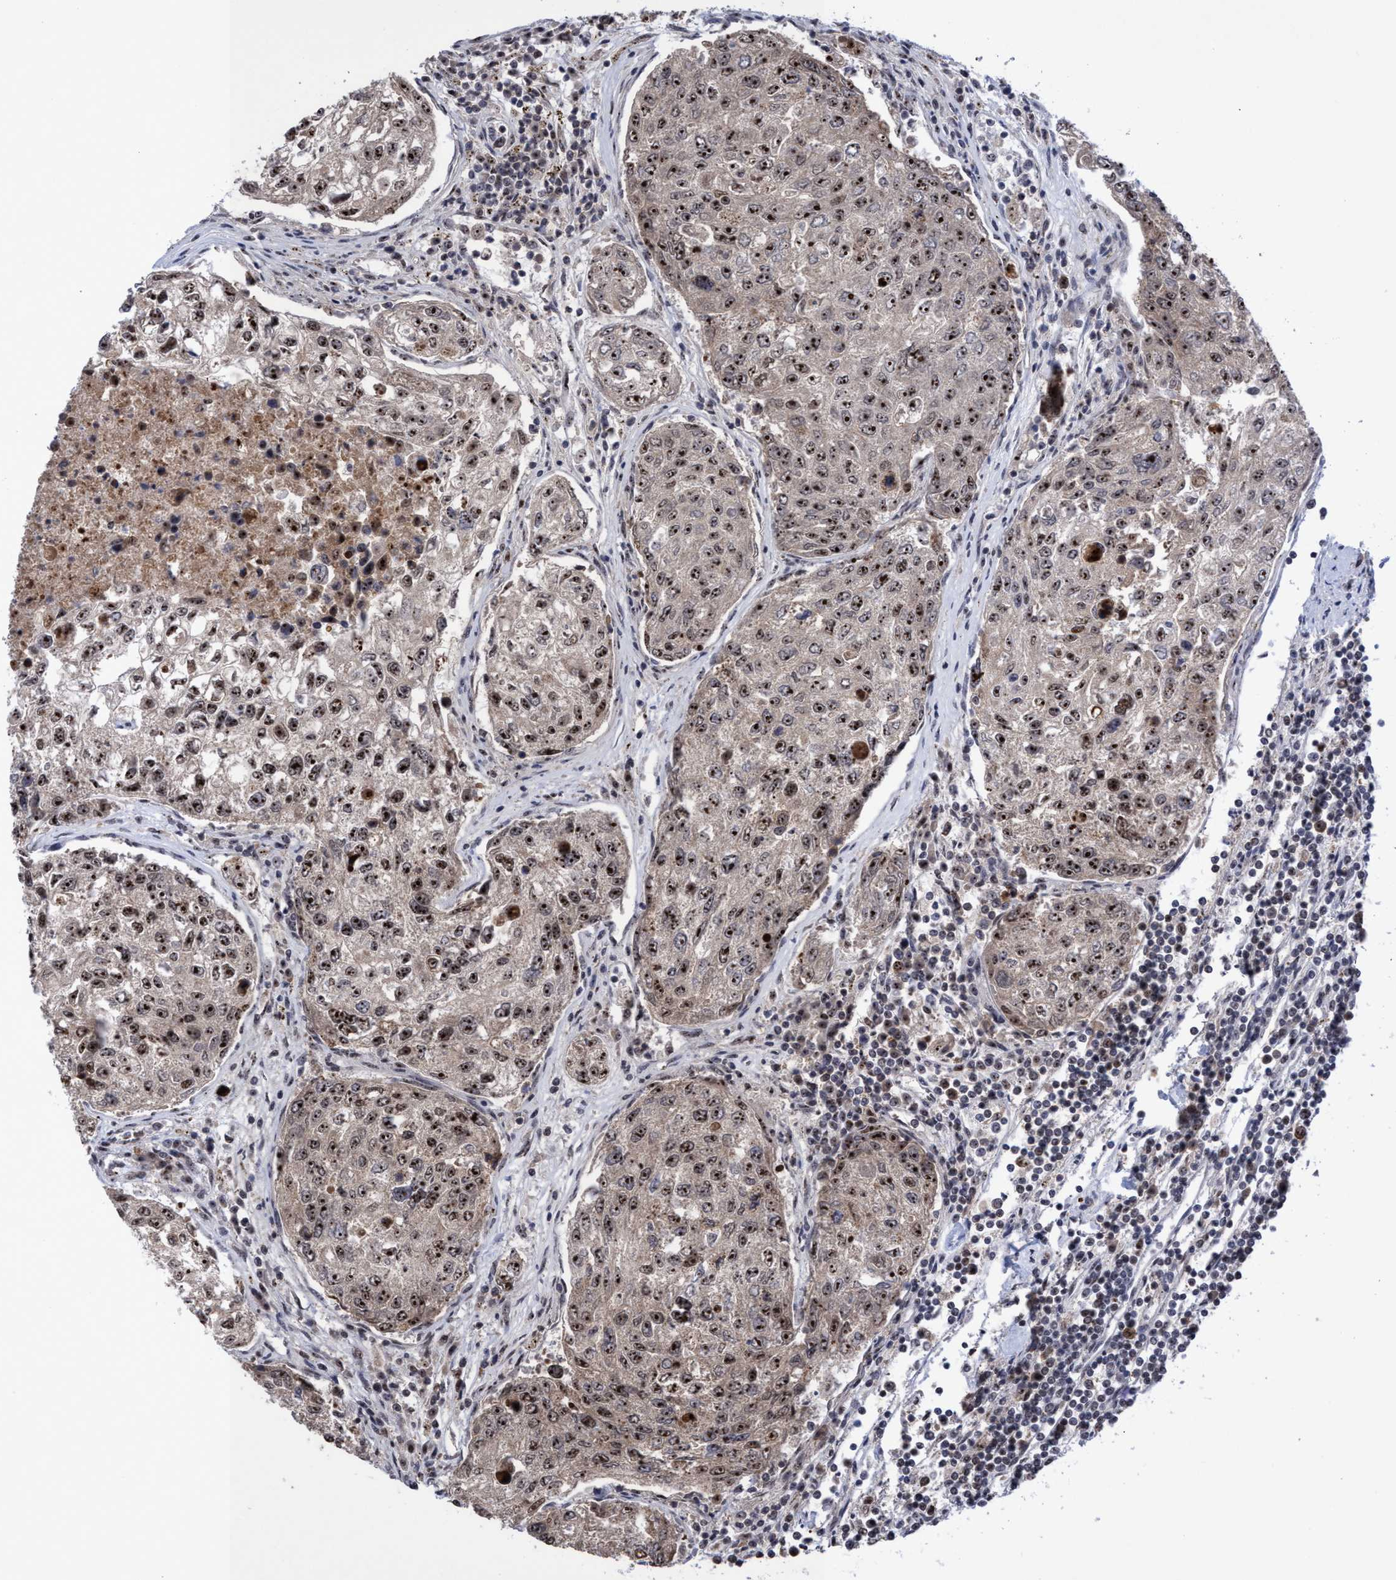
{"staining": {"intensity": "strong", "quantity": ">75%", "location": "nuclear"}, "tissue": "urothelial cancer", "cell_type": "Tumor cells", "image_type": "cancer", "snomed": [{"axis": "morphology", "description": "Urothelial carcinoma, High grade"}, {"axis": "topography", "description": "Lymph node"}, {"axis": "topography", "description": "Urinary bladder"}], "caption": "A histopathology image of urothelial cancer stained for a protein shows strong nuclear brown staining in tumor cells. The protein of interest is shown in brown color, while the nuclei are stained blue.", "gene": "EFCAB10", "patient": {"sex": "male", "age": 51}}